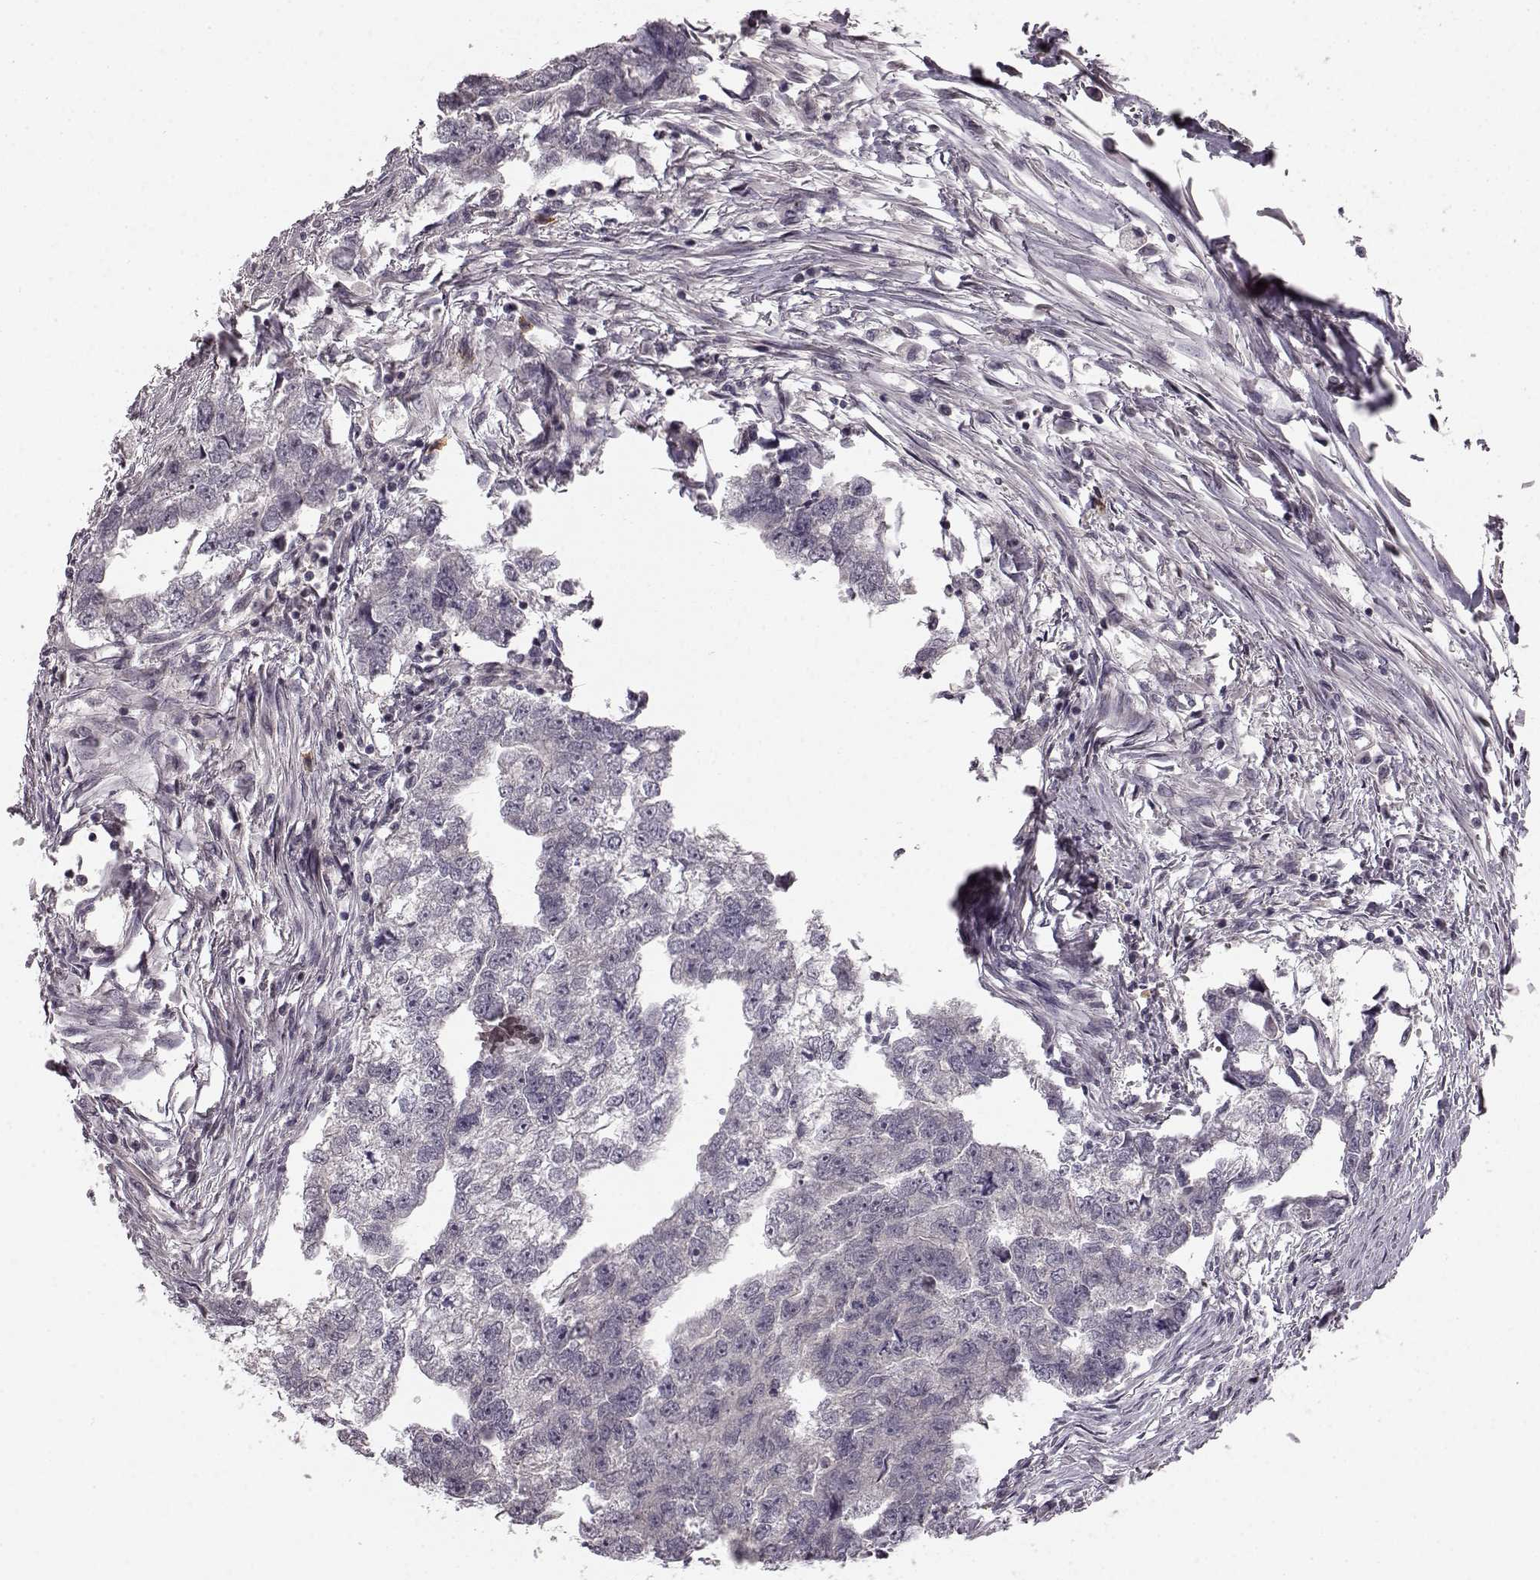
{"staining": {"intensity": "negative", "quantity": "none", "location": "none"}, "tissue": "testis cancer", "cell_type": "Tumor cells", "image_type": "cancer", "snomed": [{"axis": "morphology", "description": "Carcinoma, Embryonal, NOS"}, {"axis": "morphology", "description": "Teratoma, malignant, NOS"}, {"axis": "topography", "description": "Testis"}], "caption": "Malignant teratoma (testis) was stained to show a protein in brown. There is no significant staining in tumor cells.", "gene": "CHIT1", "patient": {"sex": "male", "age": 44}}